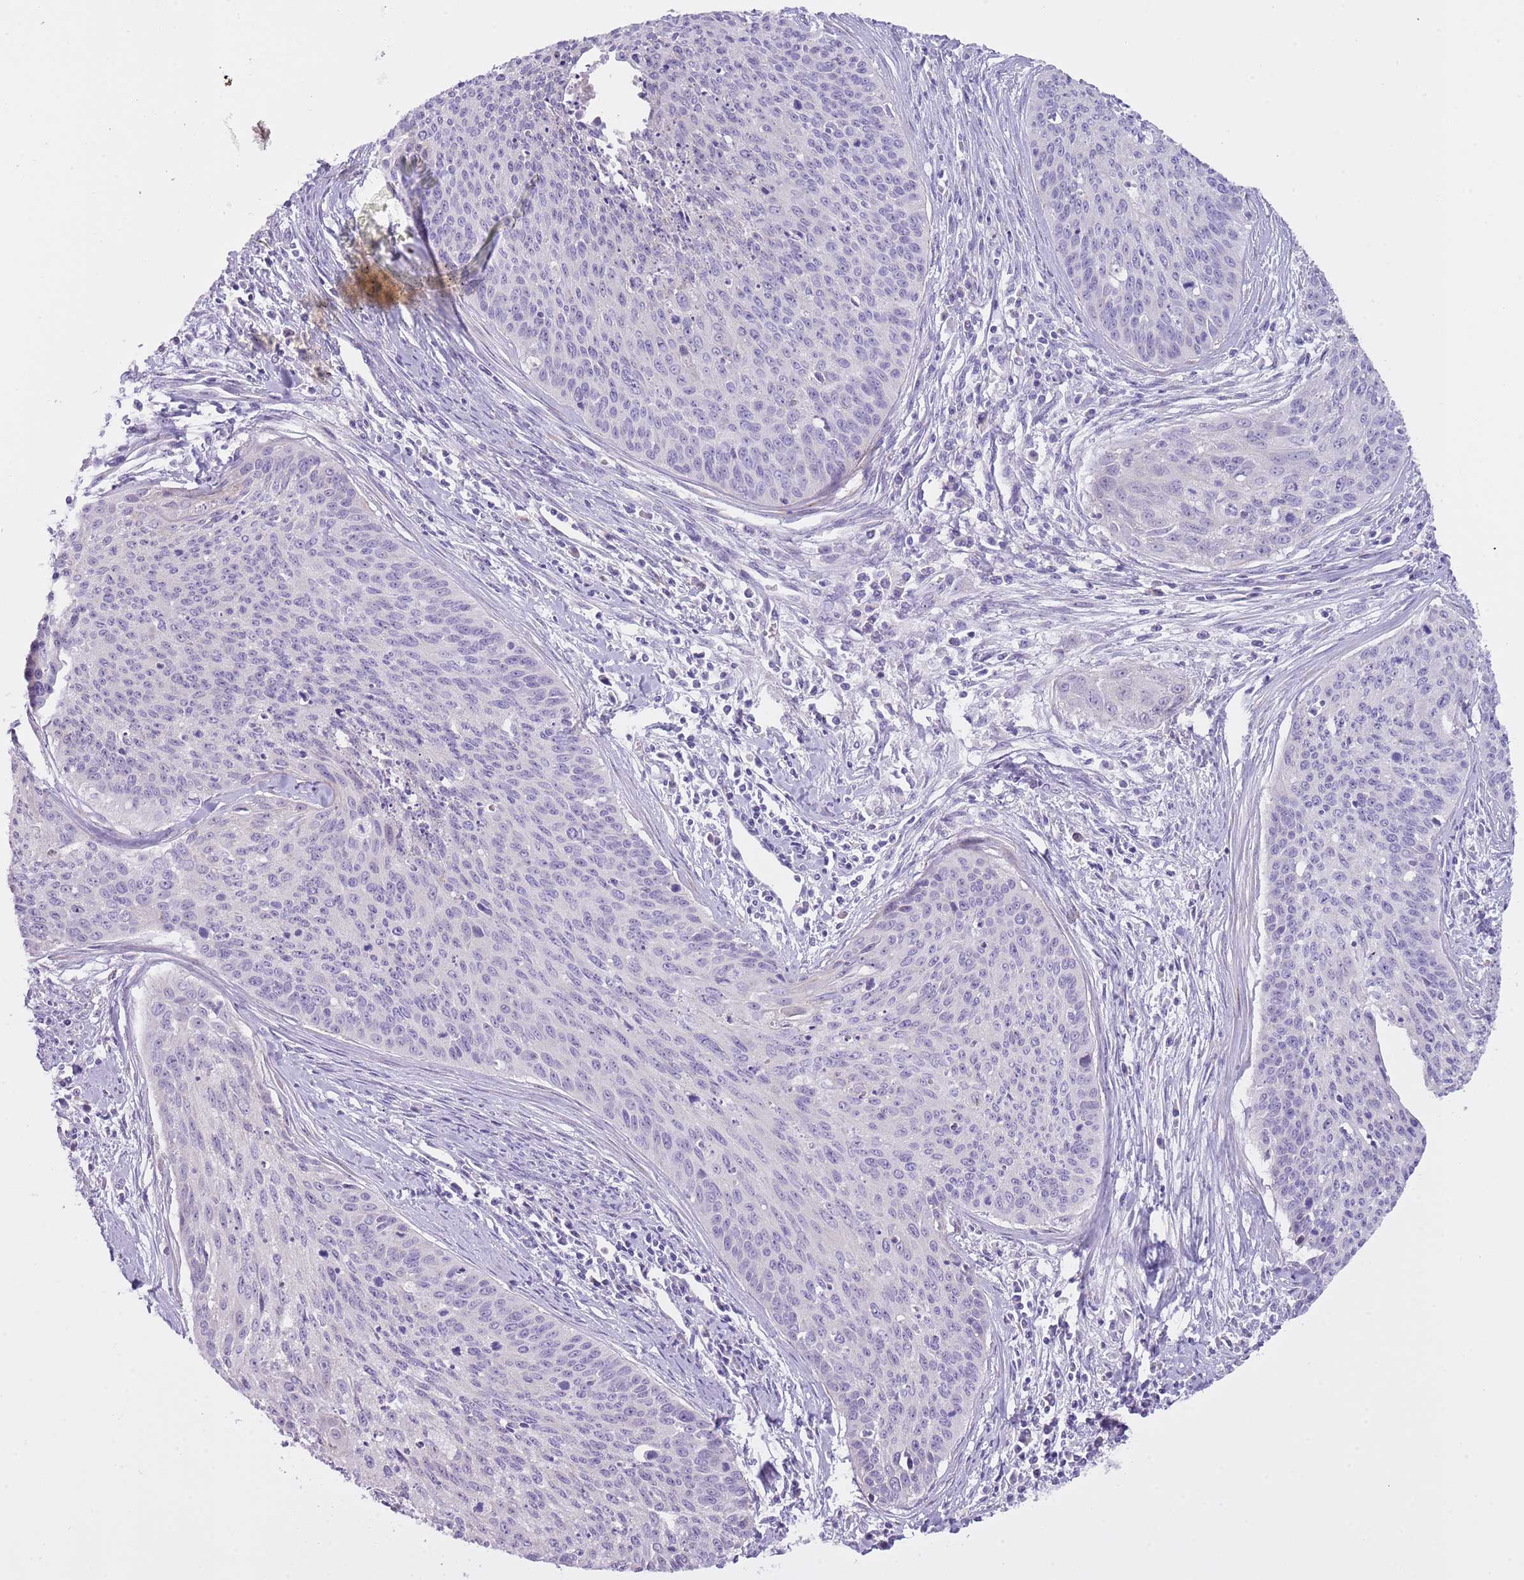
{"staining": {"intensity": "negative", "quantity": "none", "location": "none"}, "tissue": "cervical cancer", "cell_type": "Tumor cells", "image_type": "cancer", "snomed": [{"axis": "morphology", "description": "Squamous cell carcinoma, NOS"}, {"axis": "topography", "description": "Cervix"}], "caption": "There is no significant positivity in tumor cells of cervical cancer.", "gene": "NBPF6", "patient": {"sex": "female", "age": 55}}